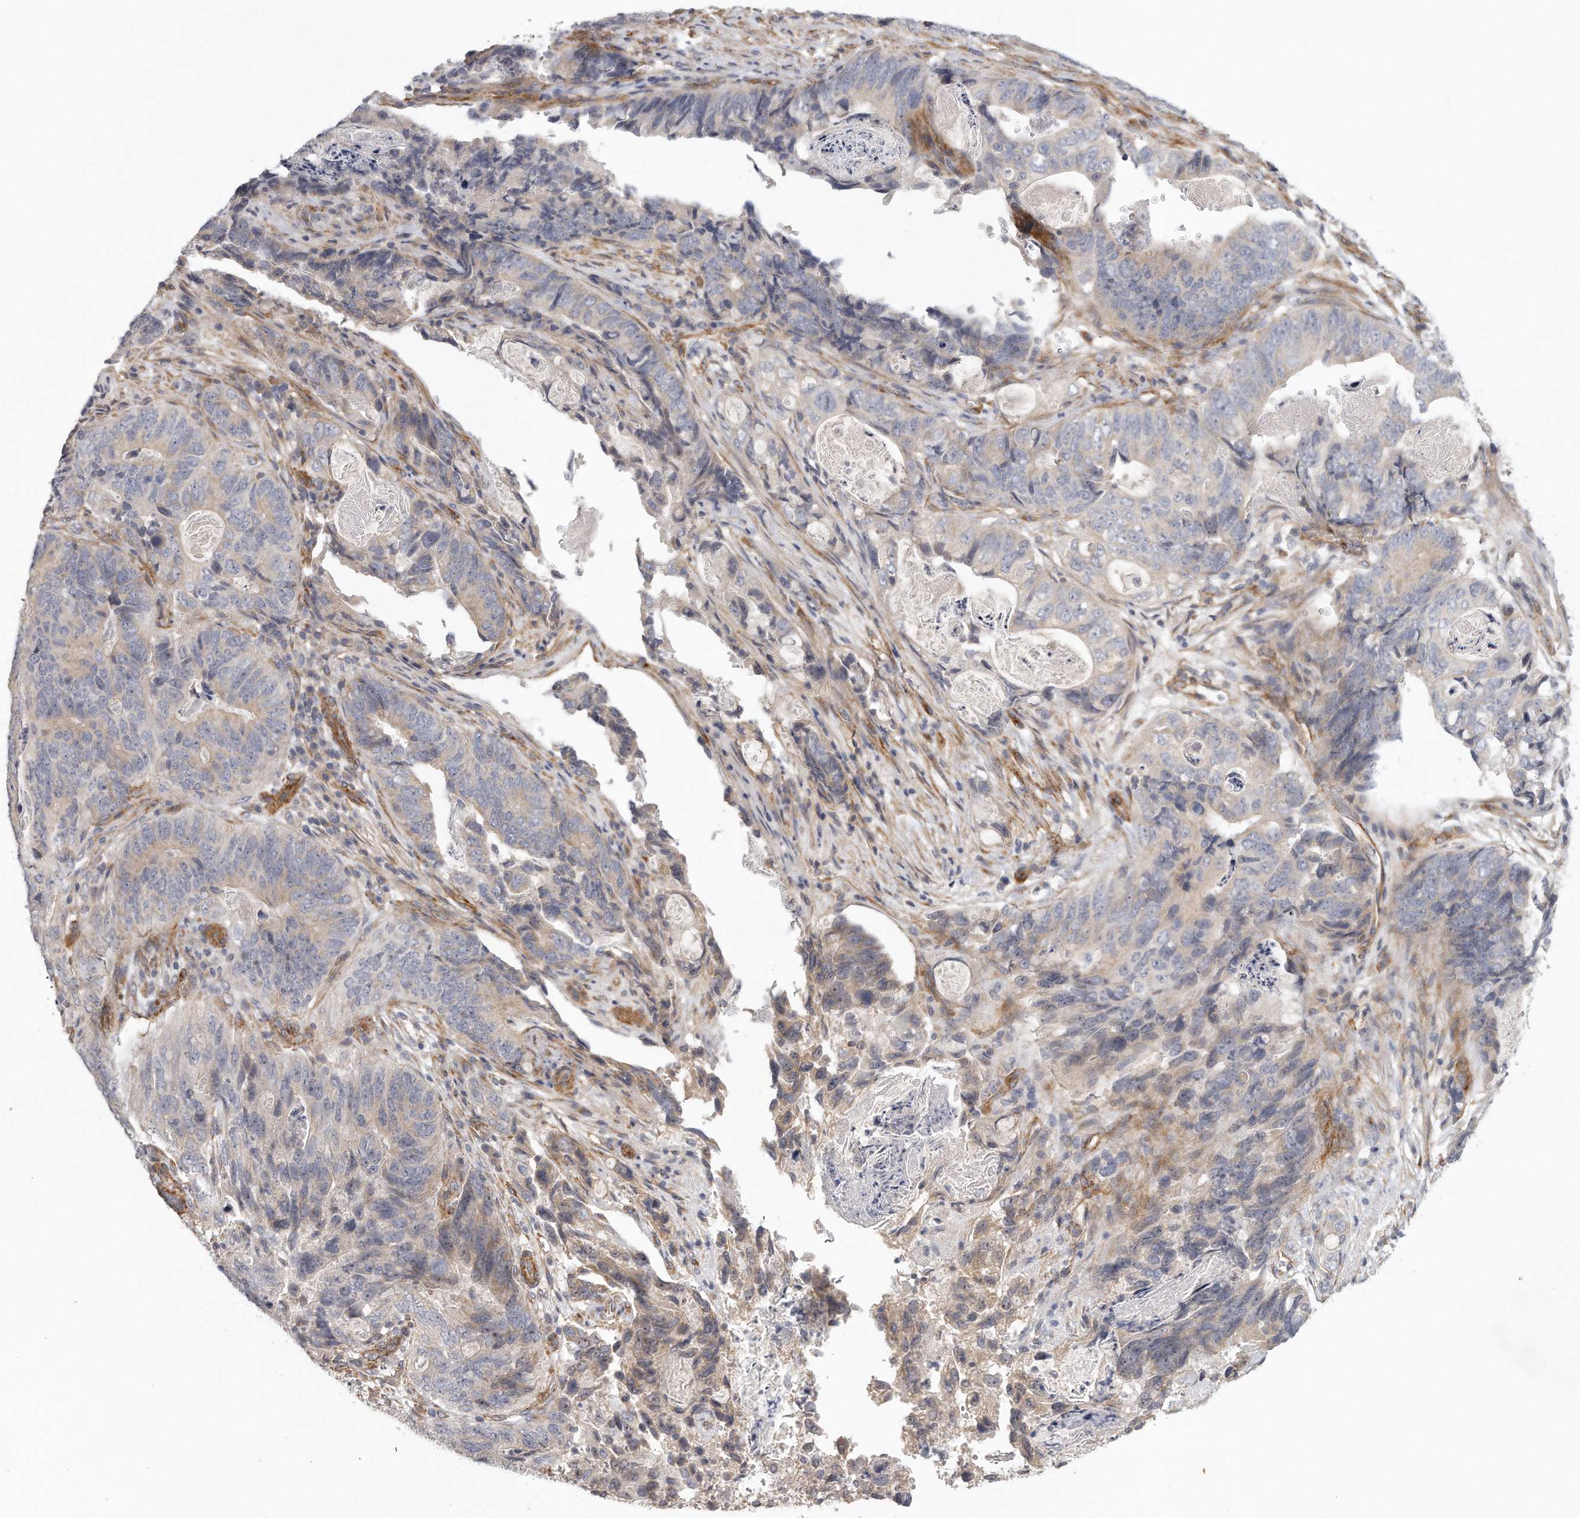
{"staining": {"intensity": "negative", "quantity": "none", "location": "none"}, "tissue": "stomach cancer", "cell_type": "Tumor cells", "image_type": "cancer", "snomed": [{"axis": "morphology", "description": "Normal tissue, NOS"}, {"axis": "morphology", "description": "Adenocarcinoma, NOS"}, {"axis": "topography", "description": "Stomach"}], "caption": "DAB (3,3'-diaminobenzidine) immunohistochemical staining of stomach cancer (adenocarcinoma) shows no significant staining in tumor cells.", "gene": "MTERF4", "patient": {"sex": "female", "age": 89}}